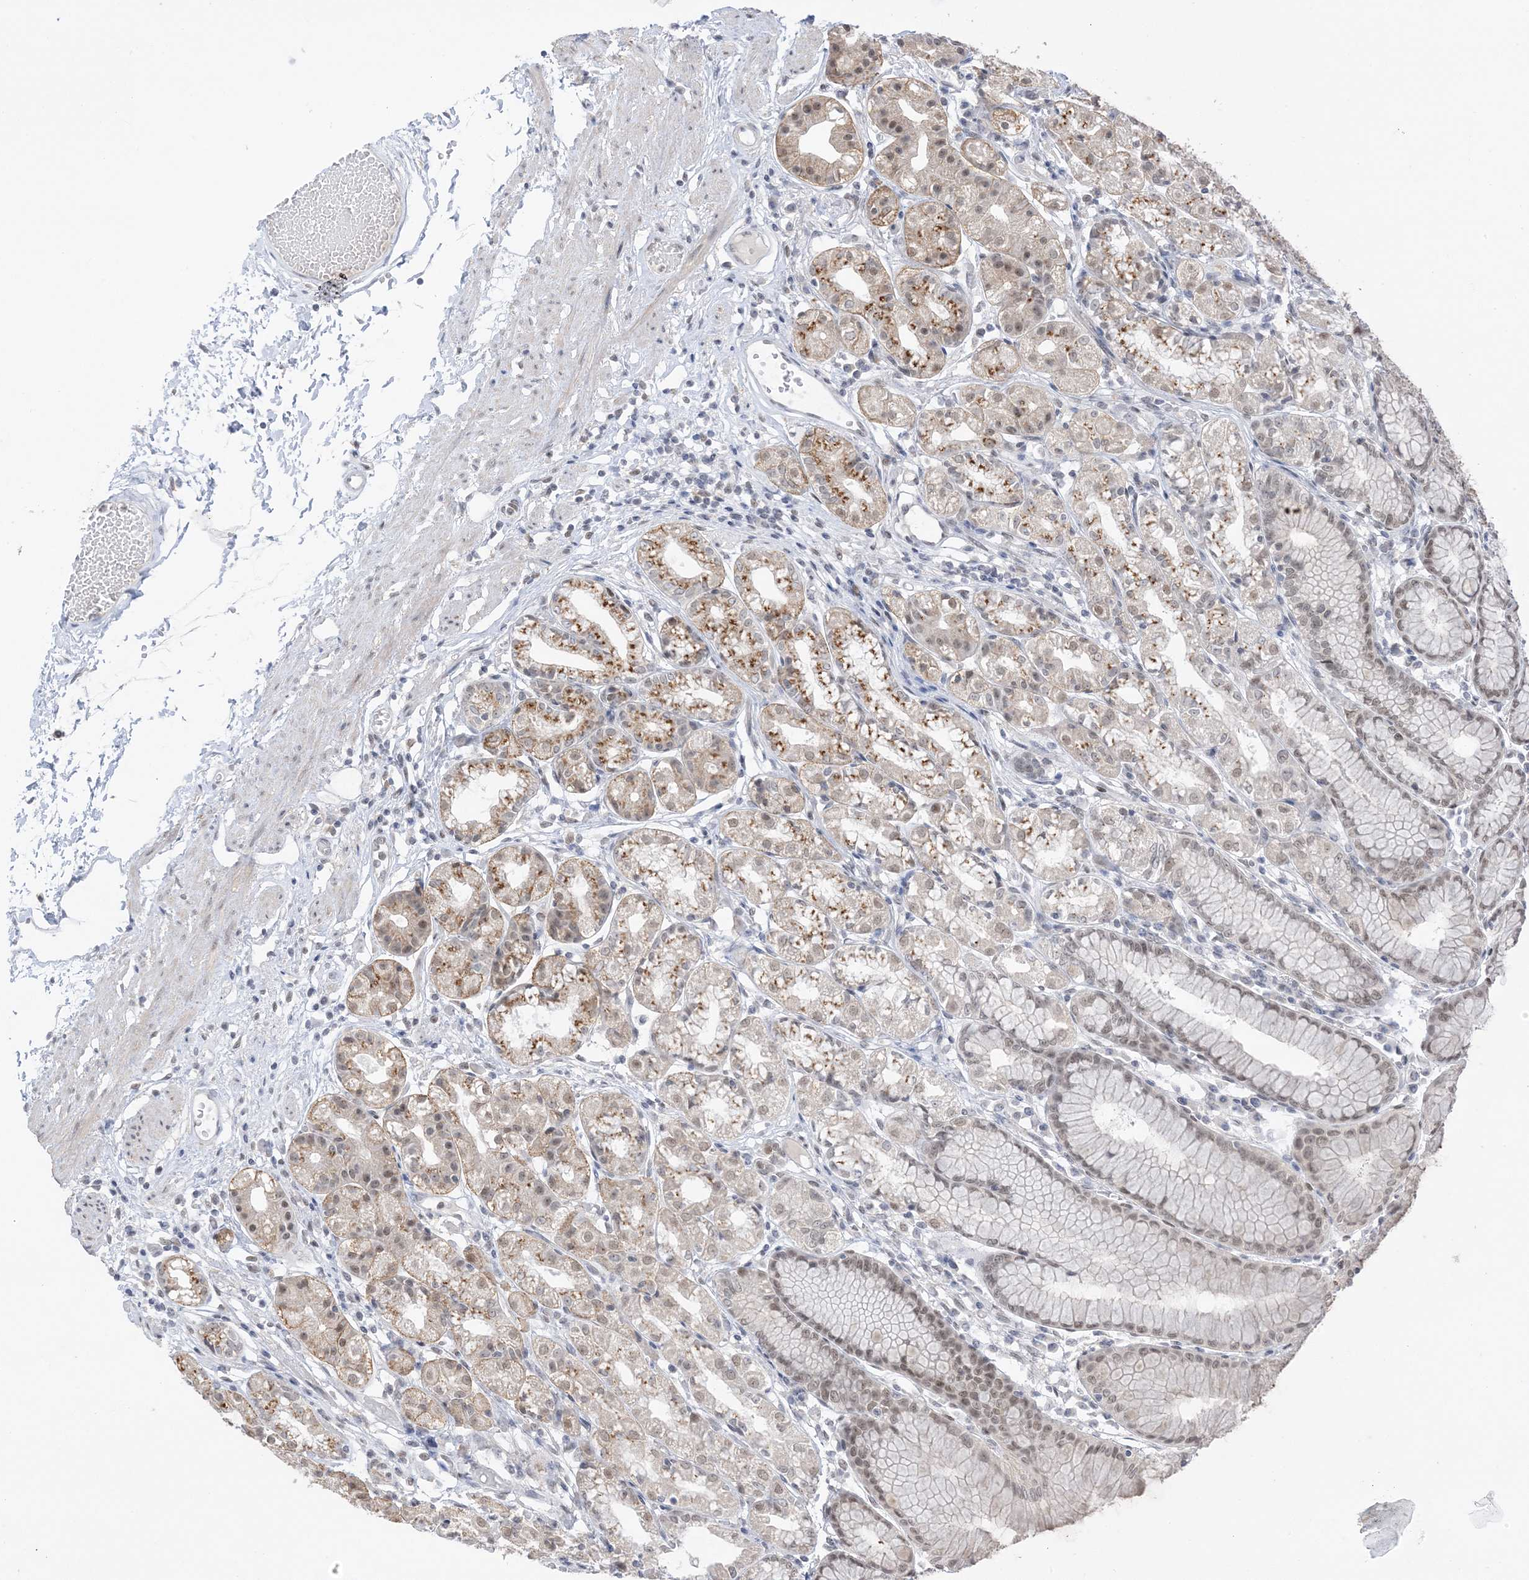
{"staining": {"intensity": "moderate", "quantity": "25%-75%", "location": "cytoplasmic/membranous,nuclear"}, "tissue": "stomach", "cell_type": "Glandular cells", "image_type": "normal", "snomed": [{"axis": "morphology", "description": "Normal tissue, NOS"}, {"axis": "topography", "description": "Stomach"}], "caption": "This image reveals immunohistochemistry staining of benign human stomach, with medium moderate cytoplasmic/membranous,nuclear positivity in approximately 25%-75% of glandular cells.", "gene": "MSL3", "patient": {"sex": "female", "age": 57}}